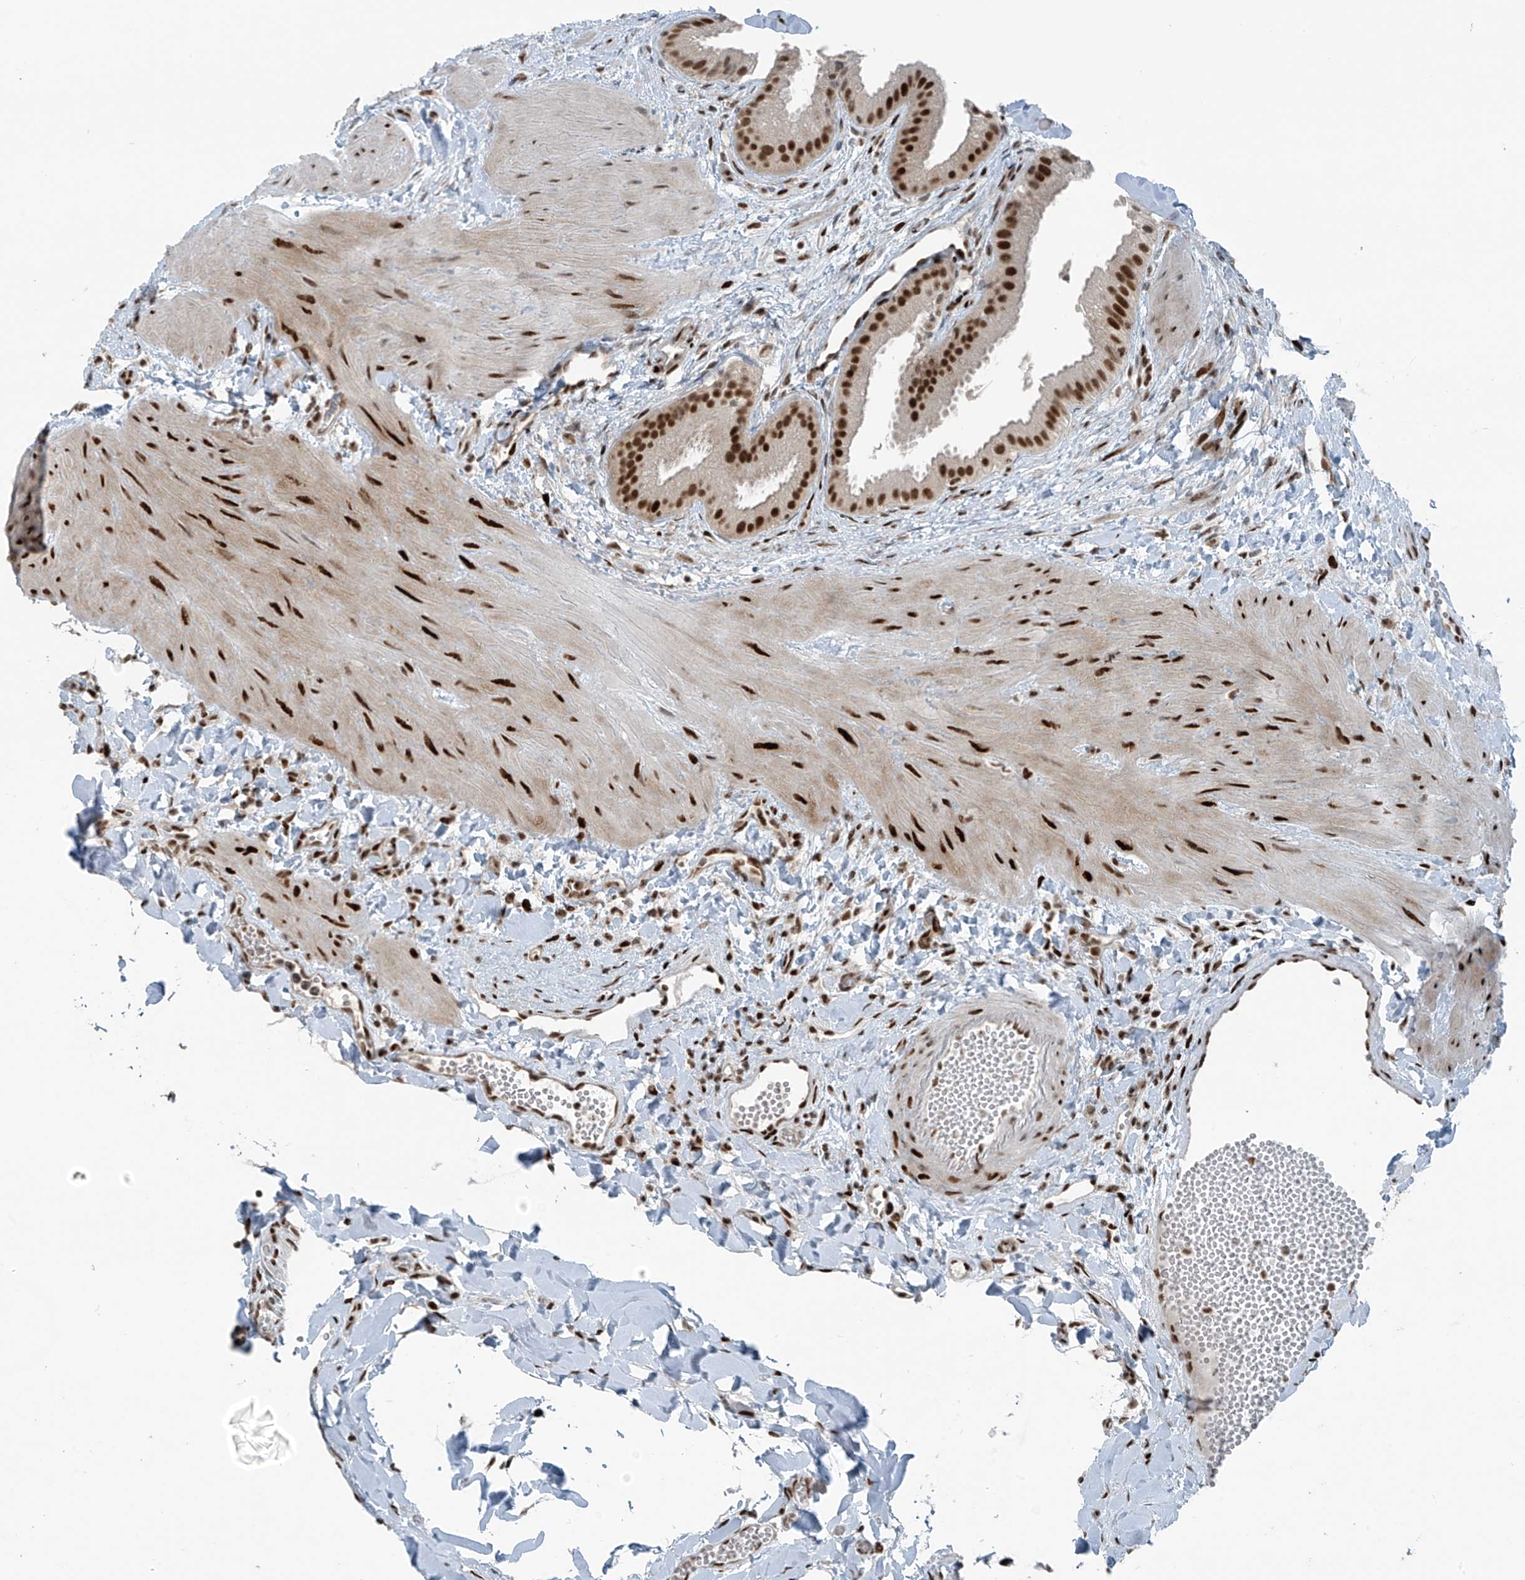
{"staining": {"intensity": "strong", "quantity": ">75%", "location": "nuclear"}, "tissue": "gallbladder", "cell_type": "Glandular cells", "image_type": "normal", "snomed": [{"axis": "morphology", "description": "Normal tissue, NOS"}, {"axis": "topography", "description": "Gallbladder"}], "caption": "DAB immunohistochemical staining of benign gallbladder reveals strong nuclear protein expression in approximately >75% of glandular cells.", "gene": "PCNP", "patient": {"sex": "male", "age": 55}}